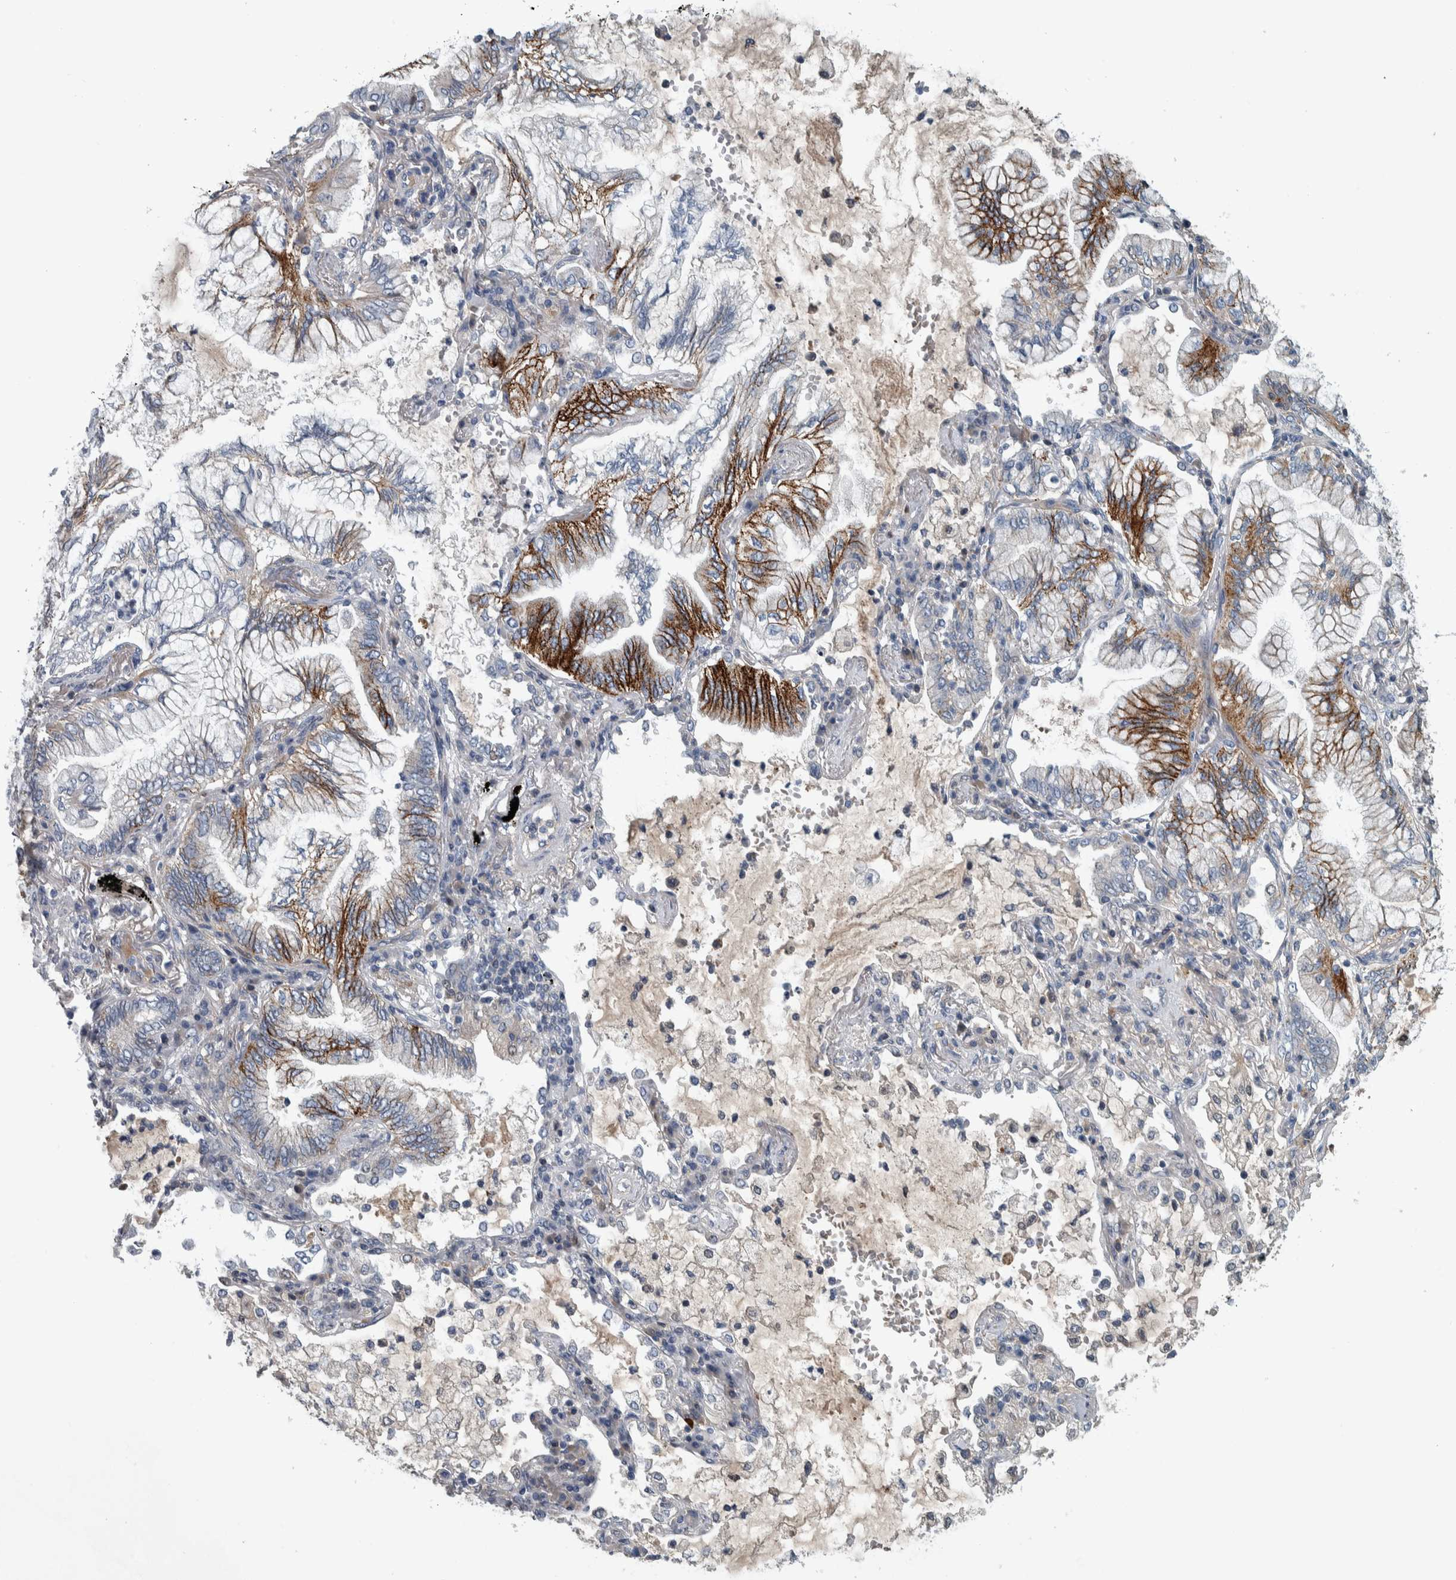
{"staining": {"intensity": "strong", "quantity": "25%-75%", "location": "cytoplasmic/membranous"}, "tissue": "lung cancer", "cell_type": "Tumor cells", "image_type": "cancer", "snomed": [{"axis": "morphology", "description": "Adenocarcinoma, NOS"}, {"axis": "topography", "description": "Lung"}], "caption": "Approximately 25%-75% of tumor cells in human adenocarcinoma (lung) exhibit strong cytoplasmic/membranous protein positivity as visualized by brown immunohistochemical staining.", "gene": "SERPINC1", "patient": {"sex": "female", "age": 70}}